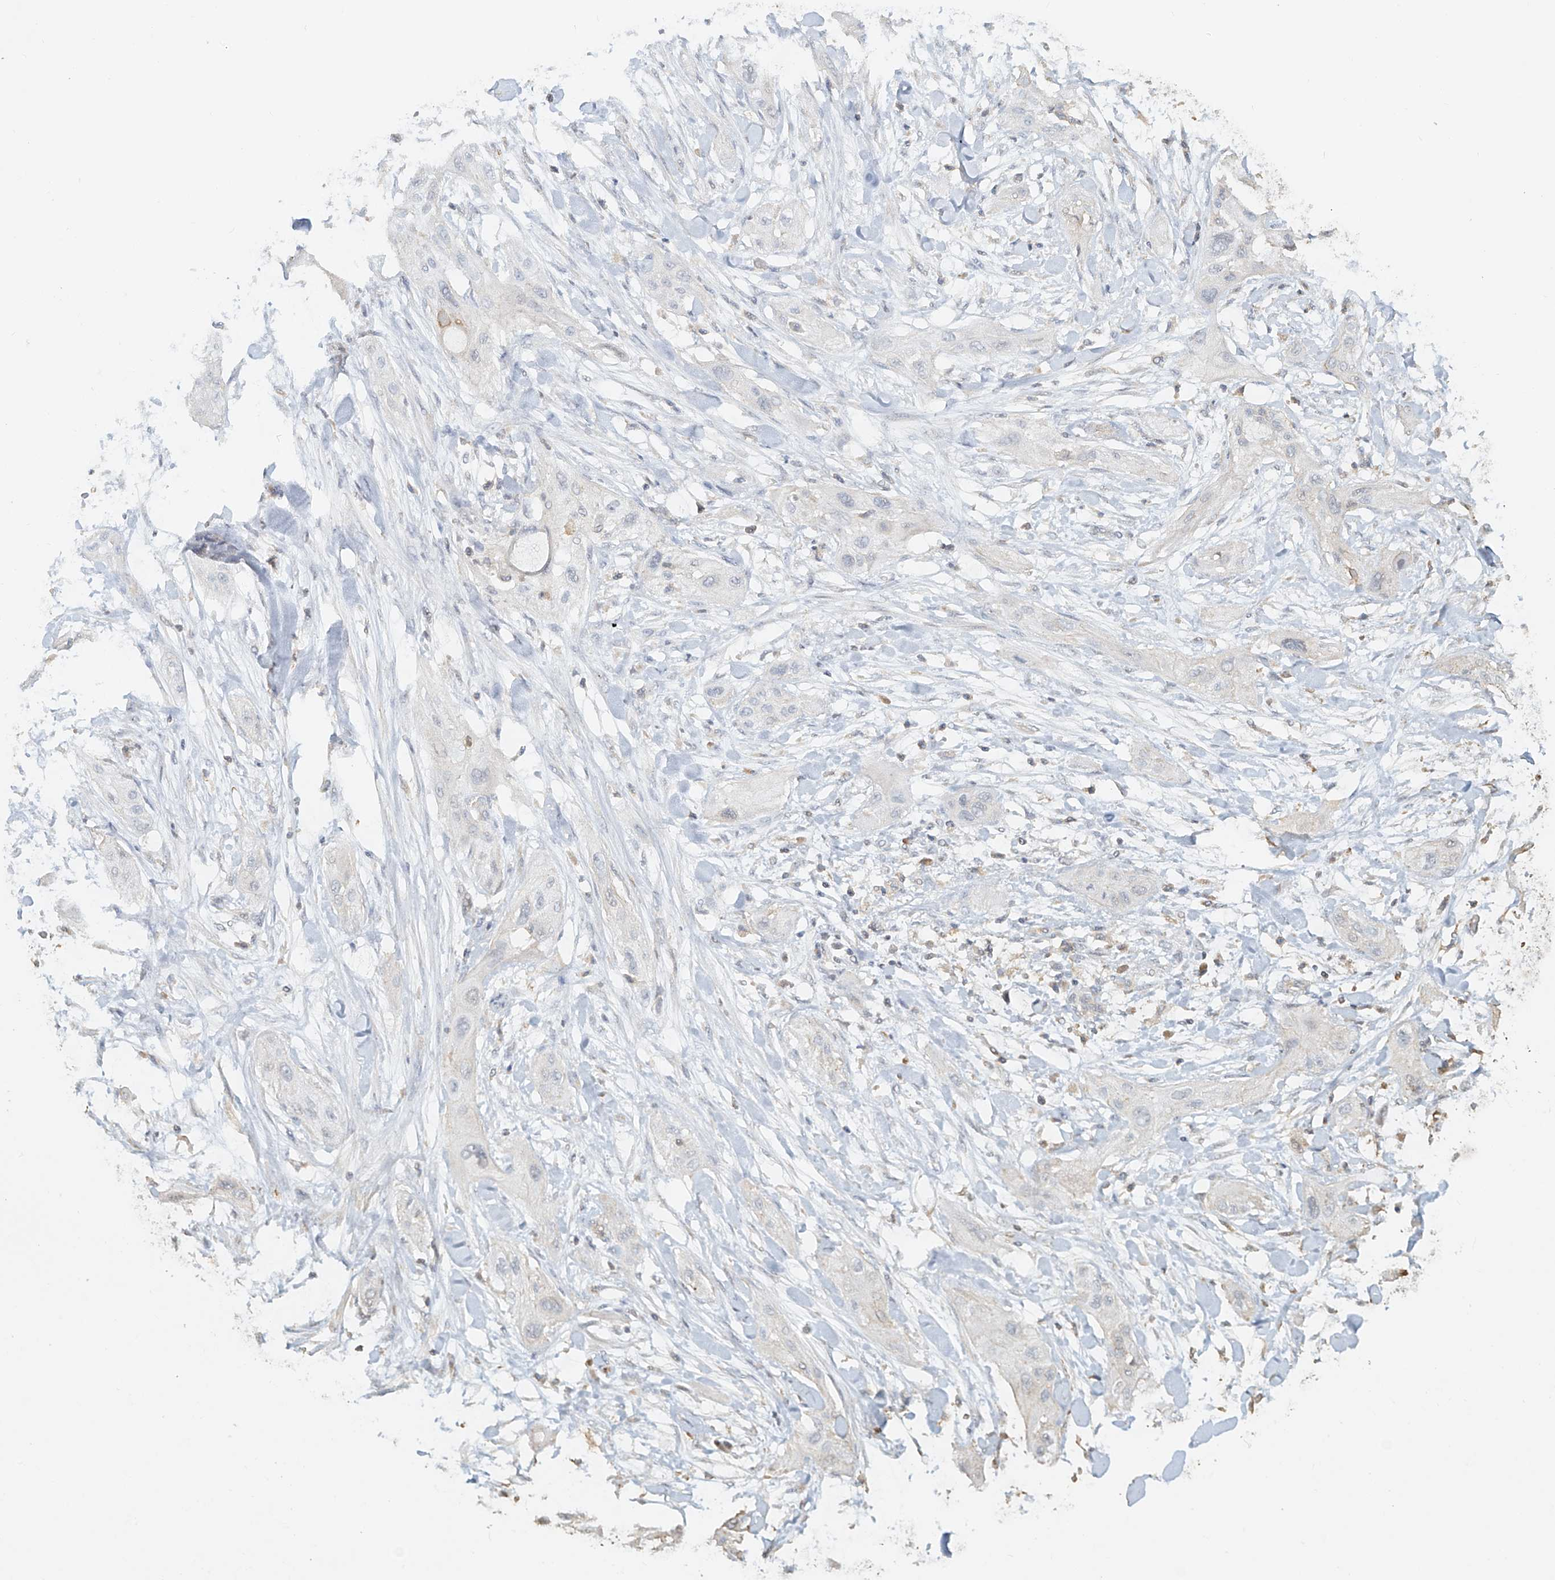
{"staining": {"intensity": "negative", "quantity": "none", "location": "none"}, "tissue": "lung cancer", "cell_type": "Tumor cells", "image_type": "cancer", "snomed": [{"axis": "morphology", "description": "Squamous cell carcinoma, NOS"}, {"axis": "topography", "description": "Lung"}], "caption": "DAB (3,3'-diaminobenzidine) immunohistochemical staining of human lung cancer (squamous cell carcinoma) exhibits no significant positivity in tumor cells.", "gene": "NPHS1", "patient": {"sex": "female", "age": 47}}